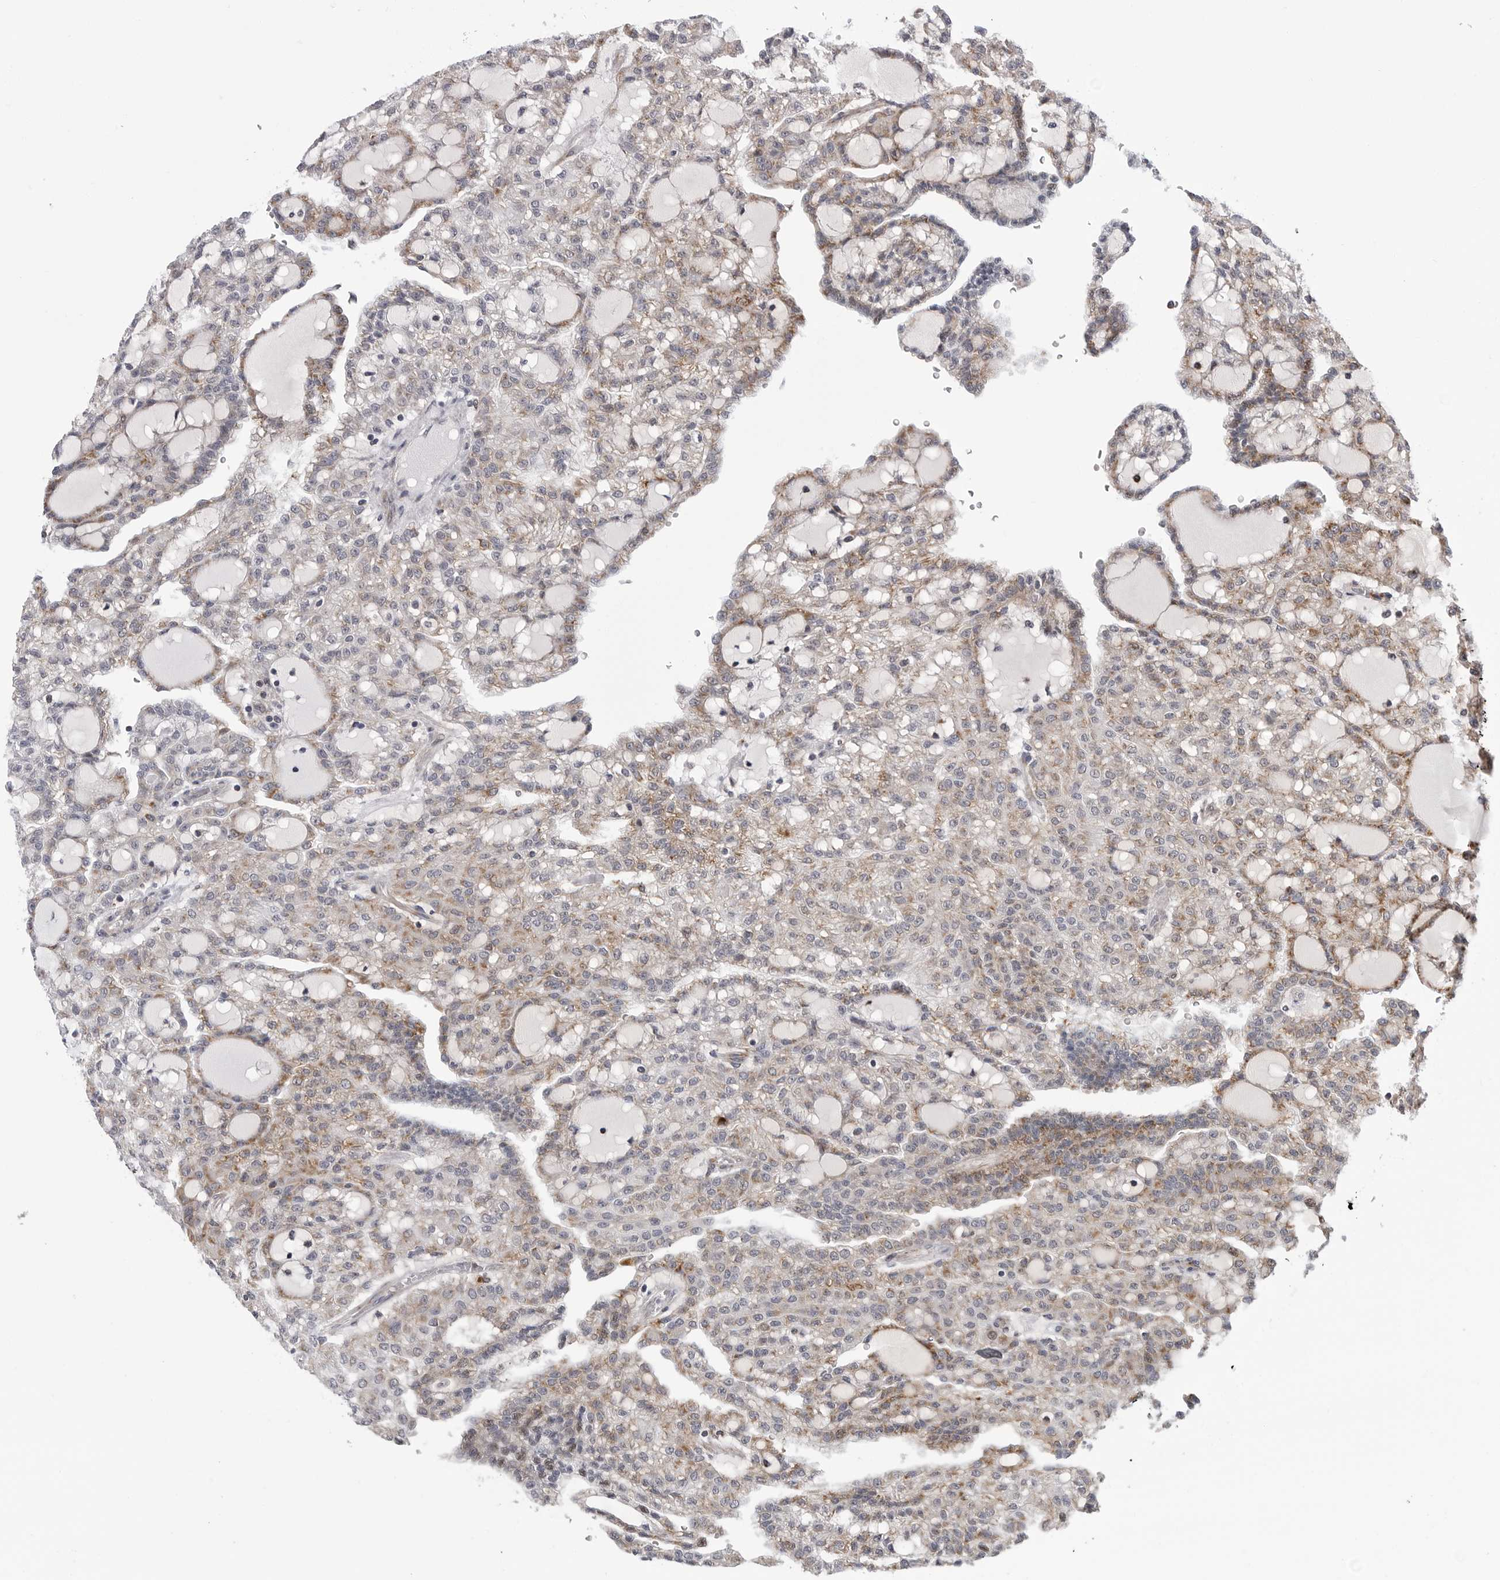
{"staining": {"intensity": "weak", "quantity": "25%-75%", "location": "cytoplasmic/membranous"}, "tissue": "renal cancer", "cell_type": "Tumor cells", "image_type": "cancer", "snomed": [{"axis": "morphology", "description": "Adenocarcinoma, NOS"}, {"axis": "topography", "description": "Kidney"}], "caption": "Immunohistochemistry (IHC) staining of adenocarcinoma (renal), which shows low levels of weak cytoplasmic/membranous positivity in about 25%-75% of tumor cells indicating weak cytoplasmic/membranous protein expression. The staining was performed using DAB (3,3'-diaminobenzidine) (brown) for protein detection and nuclei were counterstained in hematoxylin (blue).", "gene": "CDK20", "patient": {"sex": "male", "age": 63}}